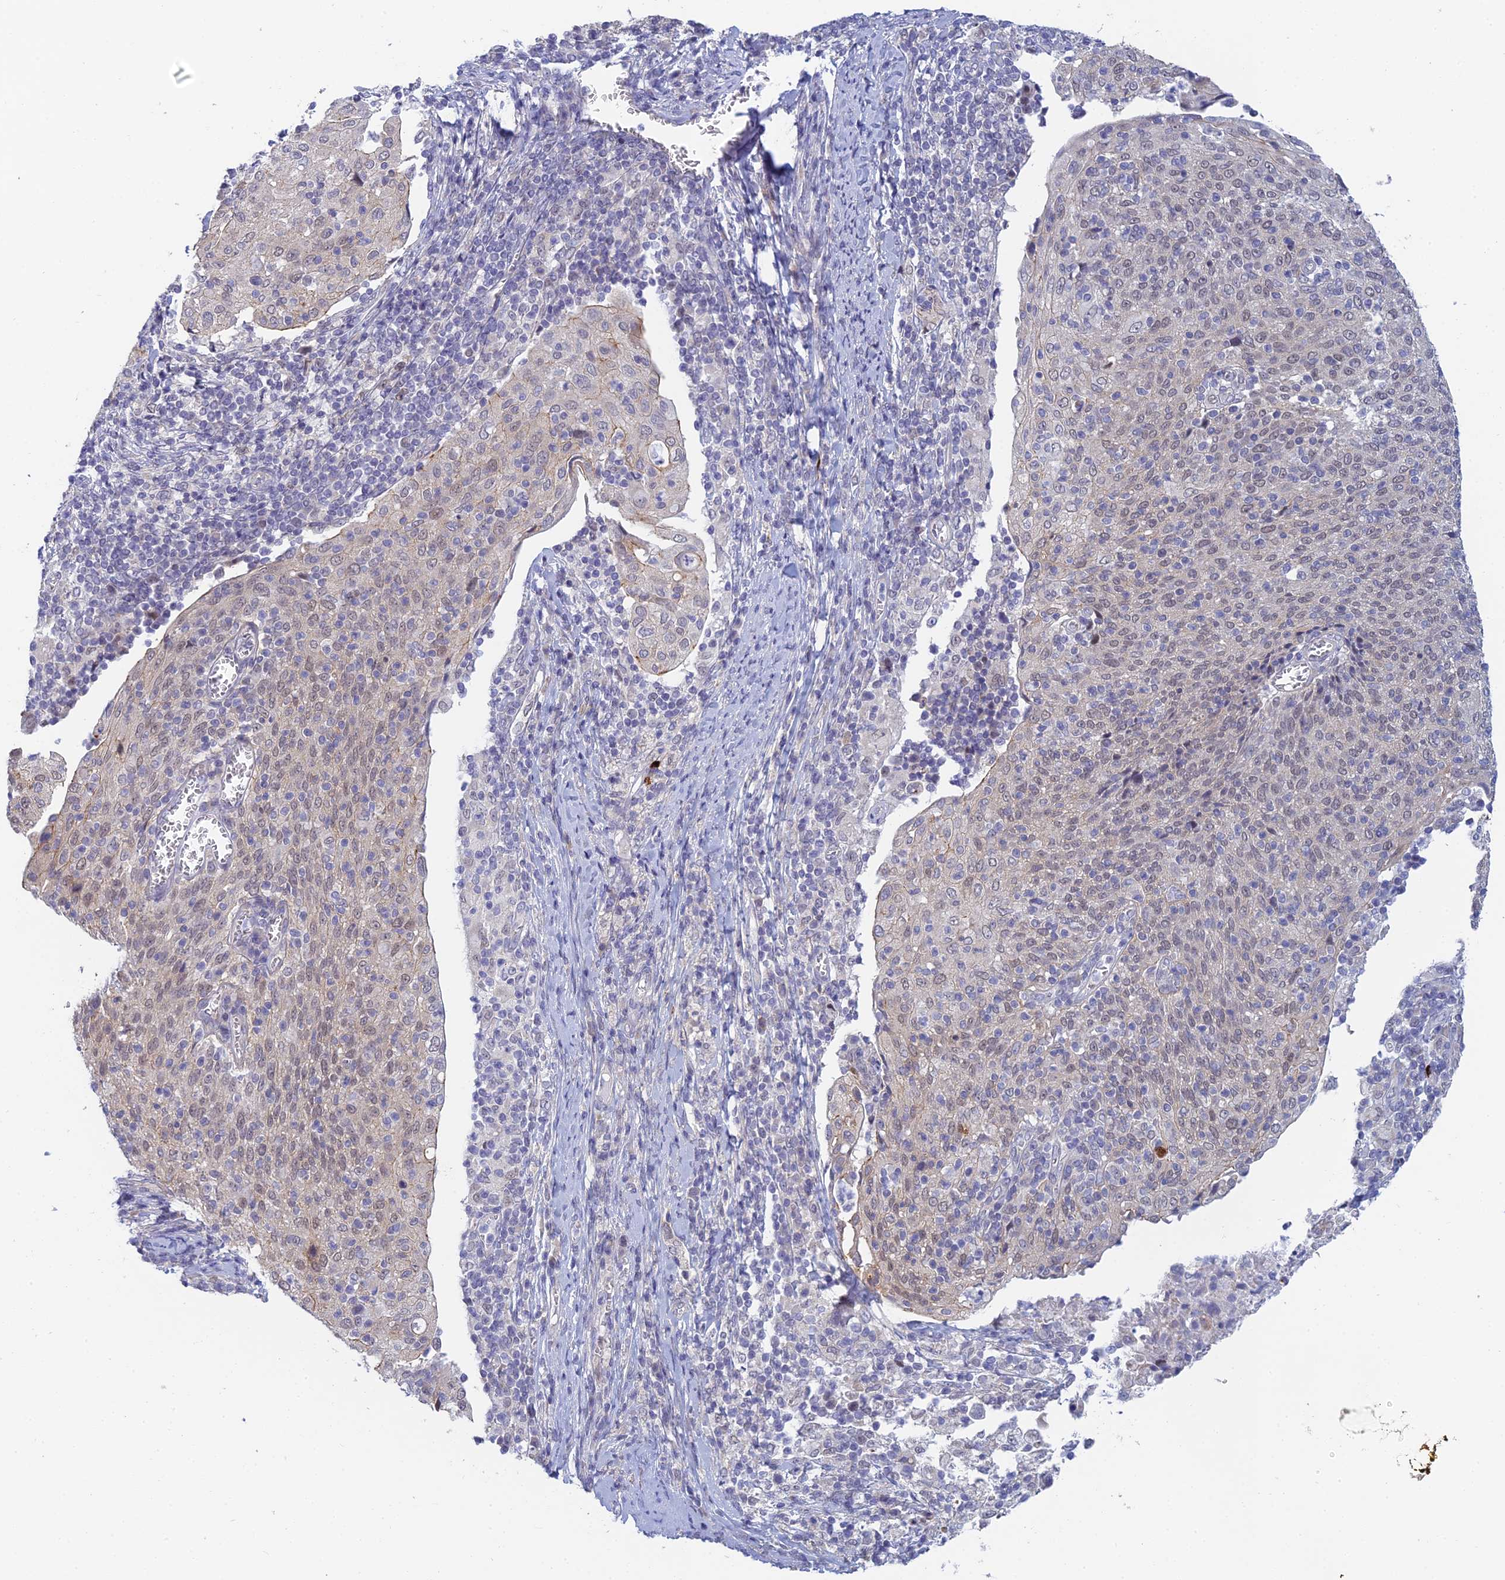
{"staining": {"intensity": "weak", "quantity": "<25%", "location": "cytoplasmic/membranous"}, "tissue": "cervical cancer", "cell_type": "Tumor cells", "image_type": "cancer", "snomed": [{"axis": "morphology", "description": "Squamous cell carcinoma, NOS"}, {"axis": "topography", "description": "Cervix"}], "caption": "An image of human cervical cancer is negative for staining in tumor cells.", "gene": "GIPC1", "patient": {"sex": "female", "age": 52}}